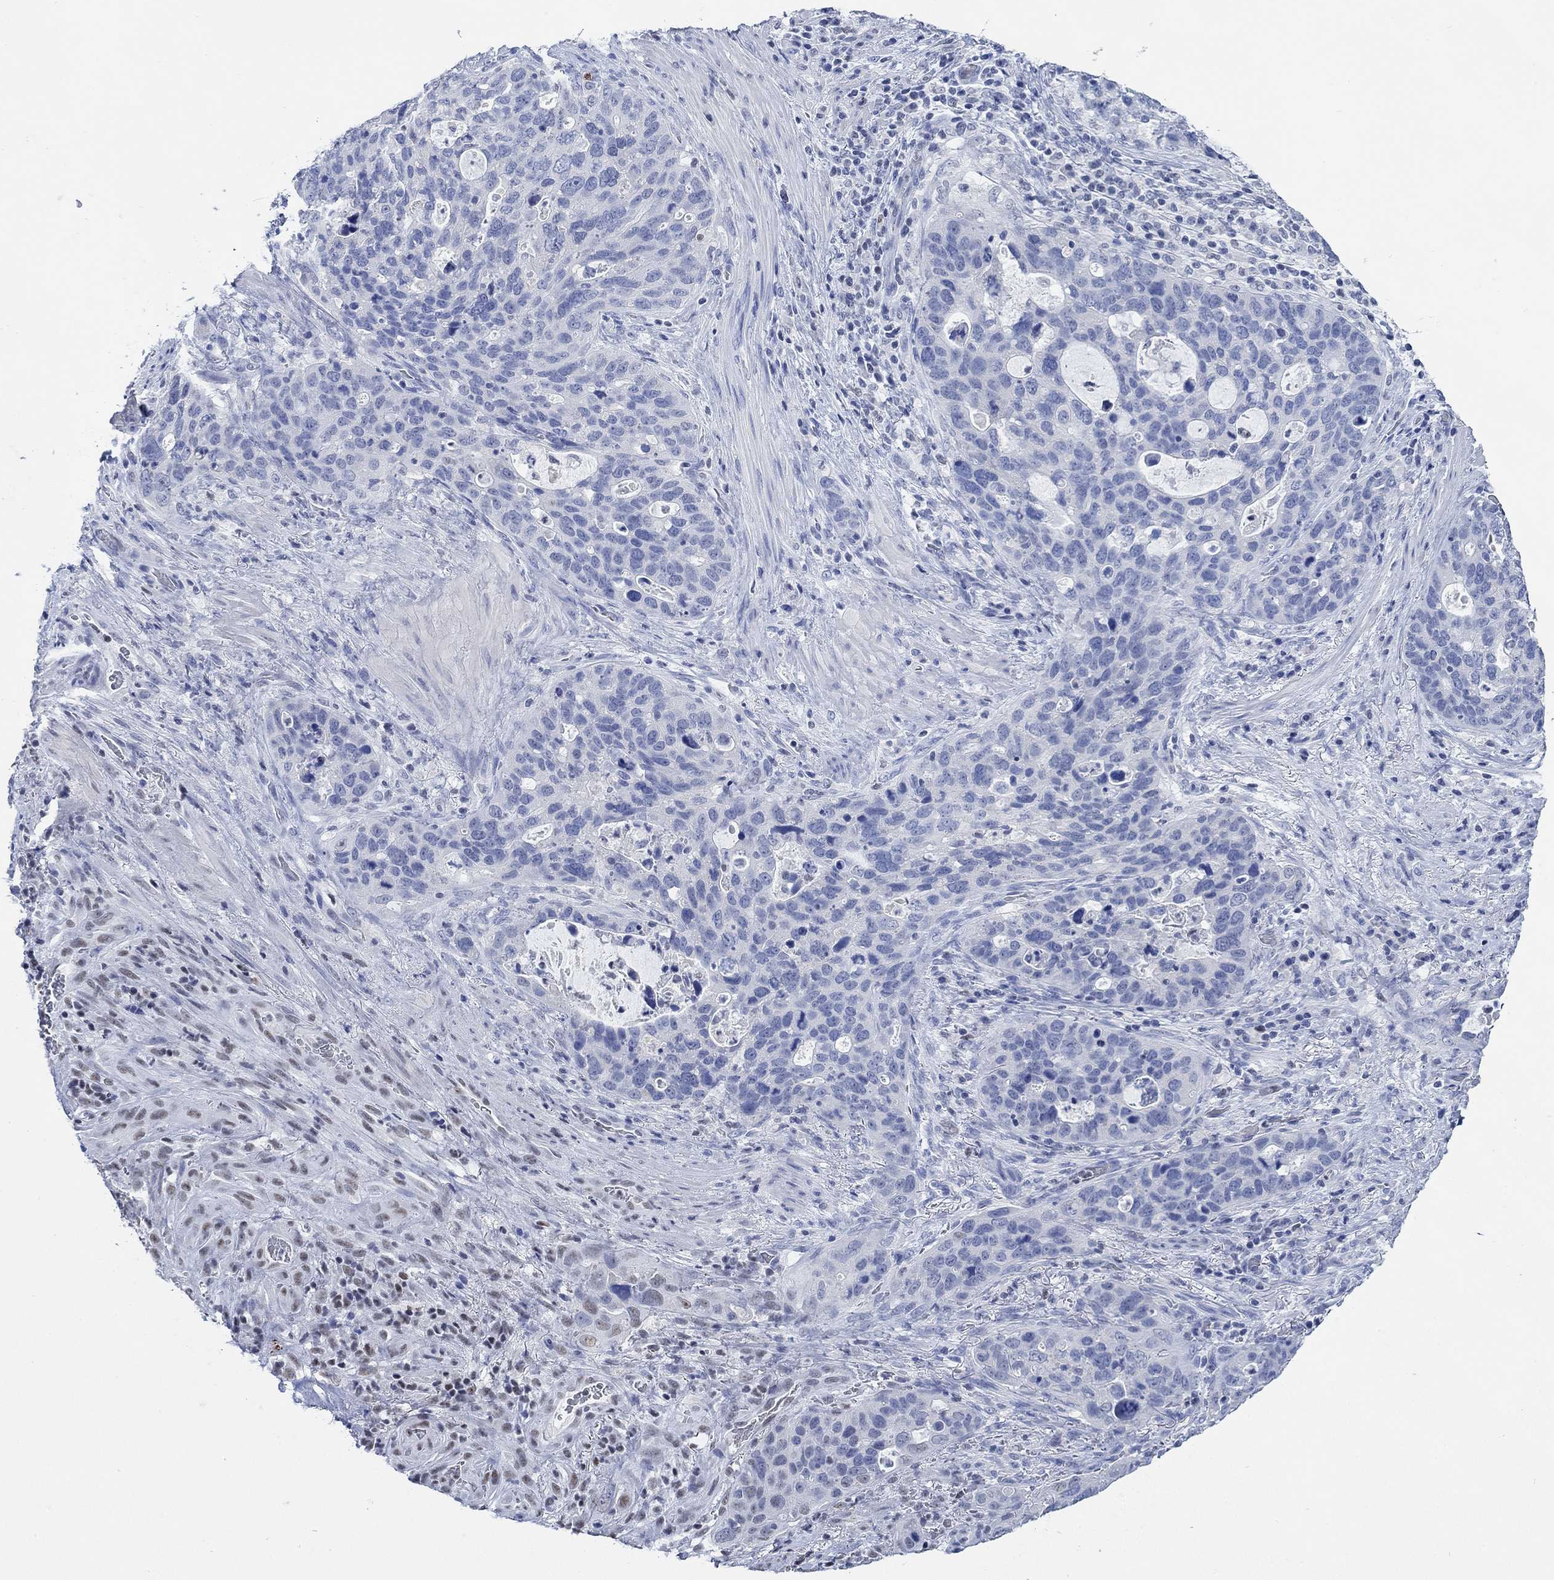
{"staining": {"intensity": "negative", "quantity": "none", "location": "none"}, "tissue": "stomach cancer", "cell_type": "Tumor cells", "image_type": "cancer", "snomed": [{"axis": "morphology", "description": "Adenocarcinoma, NOS"}, {"axis": "topography", "description": "Stomach"}], "caption": "The image displays no significant expression in tumor cells of adenocarcinoma (stomach).", "gene": "PPP1R17", "patient": {"sex": "male", "age": 54}}